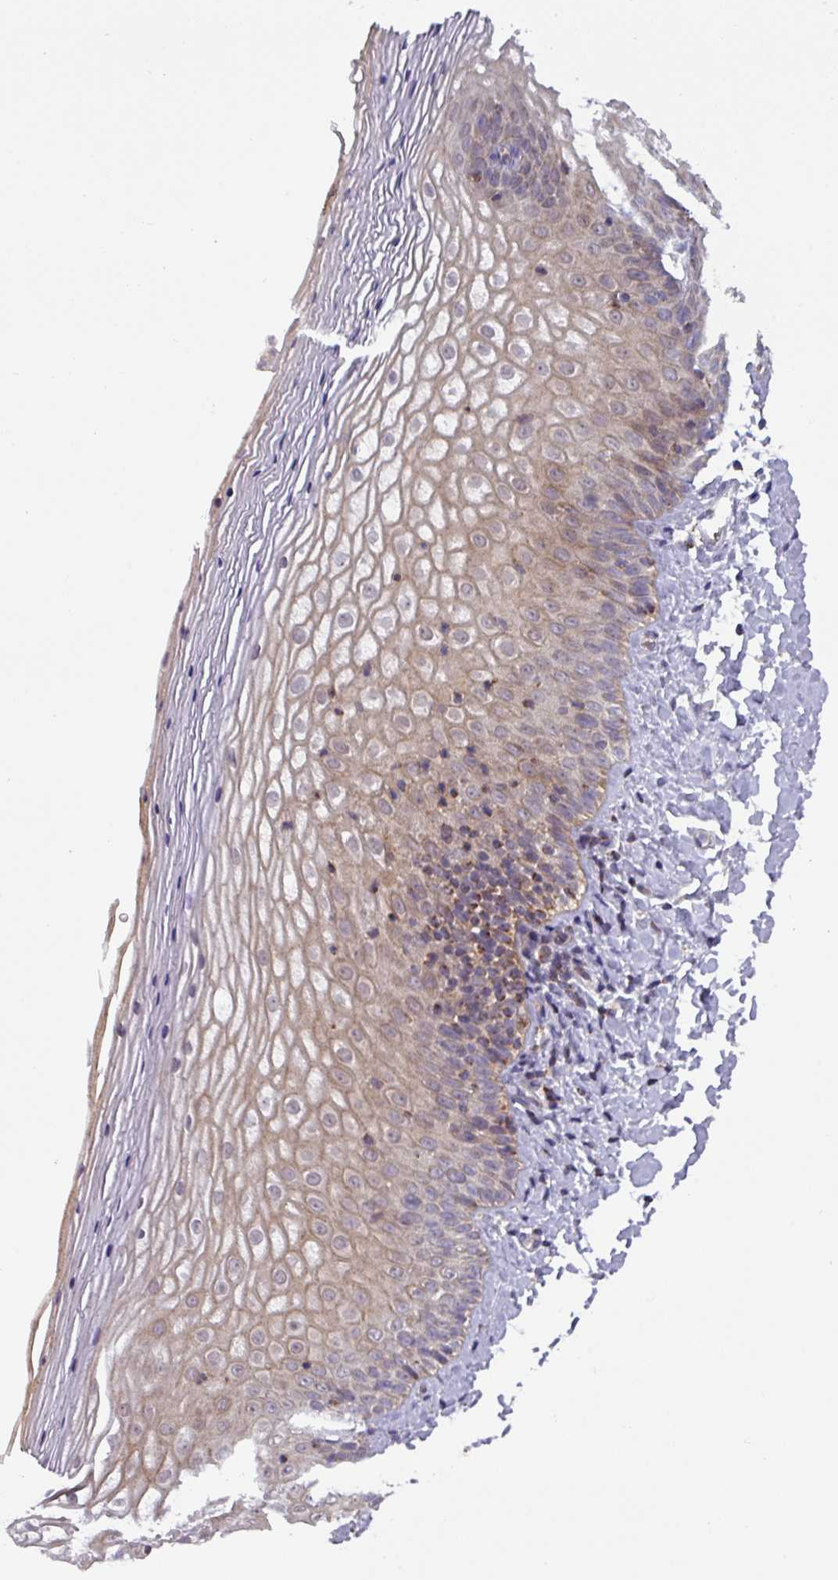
{"staining": {"intensity": "weak", "quantity": "25%-75%", "location": "cytoplasmic/membranous"}, "tissue": "vagina", "cell_type": "Squamous epithelial cells", "image_type": "normal", "snomed": [{"axis": "morphology", "description": "Normal tissue, NOS"}, {"axis": "topography", "description": "Vagina"}], "caption": "The histopathology image demonstrates immunohistochemical staining of unremarkable vagina. There is weak cytoplasmic/membranous staining is identified in about 25%-75% of squamous epithelial cells. The staining is performed using DAB brown chromogen to label protein expression. The nuclei are counter-stained blue using hematoxylin.", "gene": "AKIRIN1", "patient": {"sex": "female", "age": 65}}